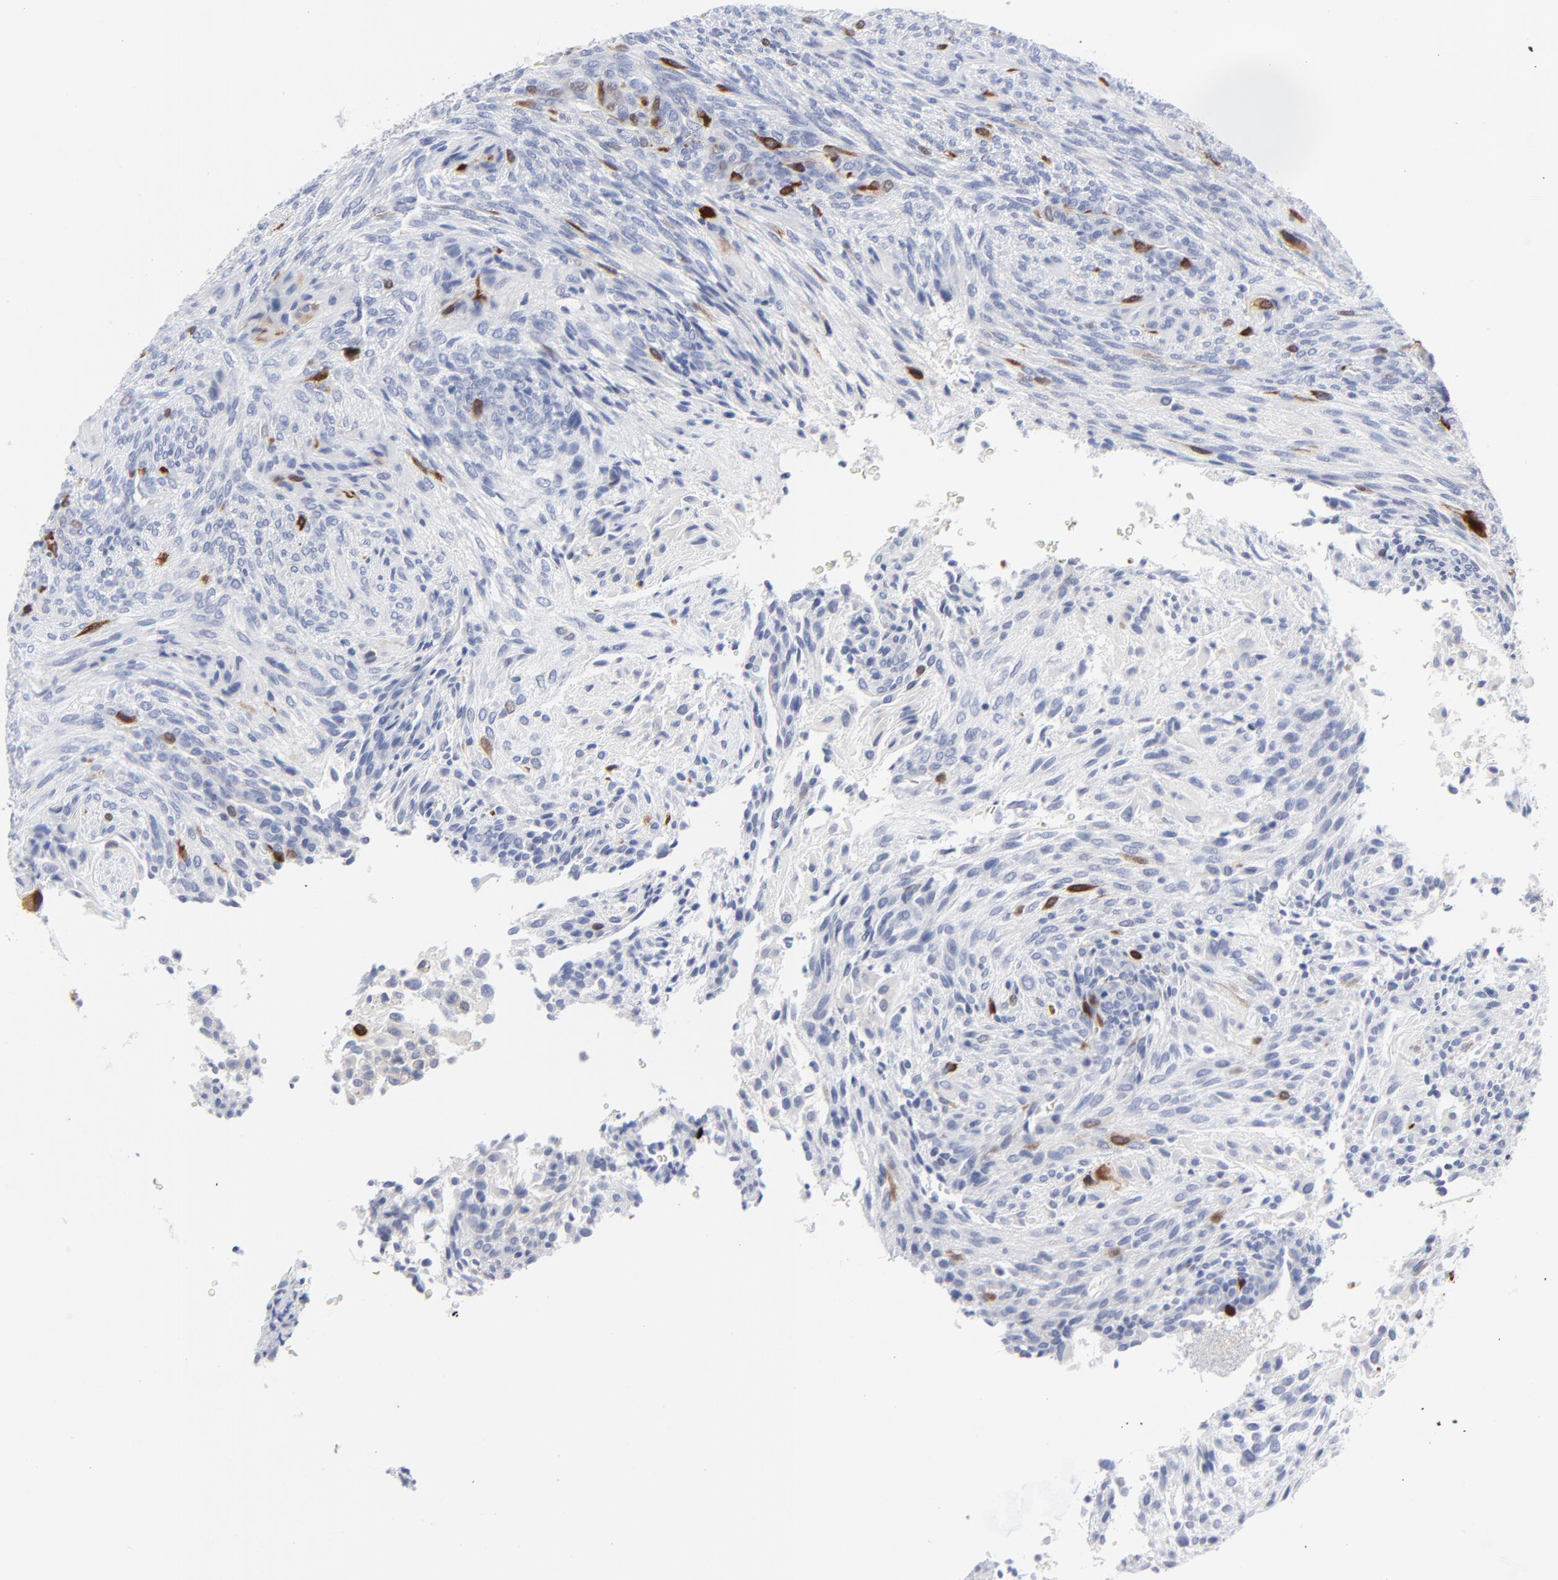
{"staining": {"intensity": "strong", "quantity": "<25%", "location": "cytoplasmic/membranous,nuclear"}, "tissue": "glioma", "cell_type": "Tumor cells", "image_type": "cancer", "snomed": [{"axis": "morphology", "description": "Glioma, malignant, High grade"}, {"axis": "topography", "description": "Cerebral cortex"}], "caption": "Immunohistochemical staining of glioma demonstrates strong cytoplasmic/membranous and nuclear protein positivity in about <25% of tumor cells. The staining was performed using DAB, with brown indicating positive protein expression. Nuclei are stained blue with hematoxylin.", "gene": "CDK1", "patient": {"sex": "female", "age": 55}}